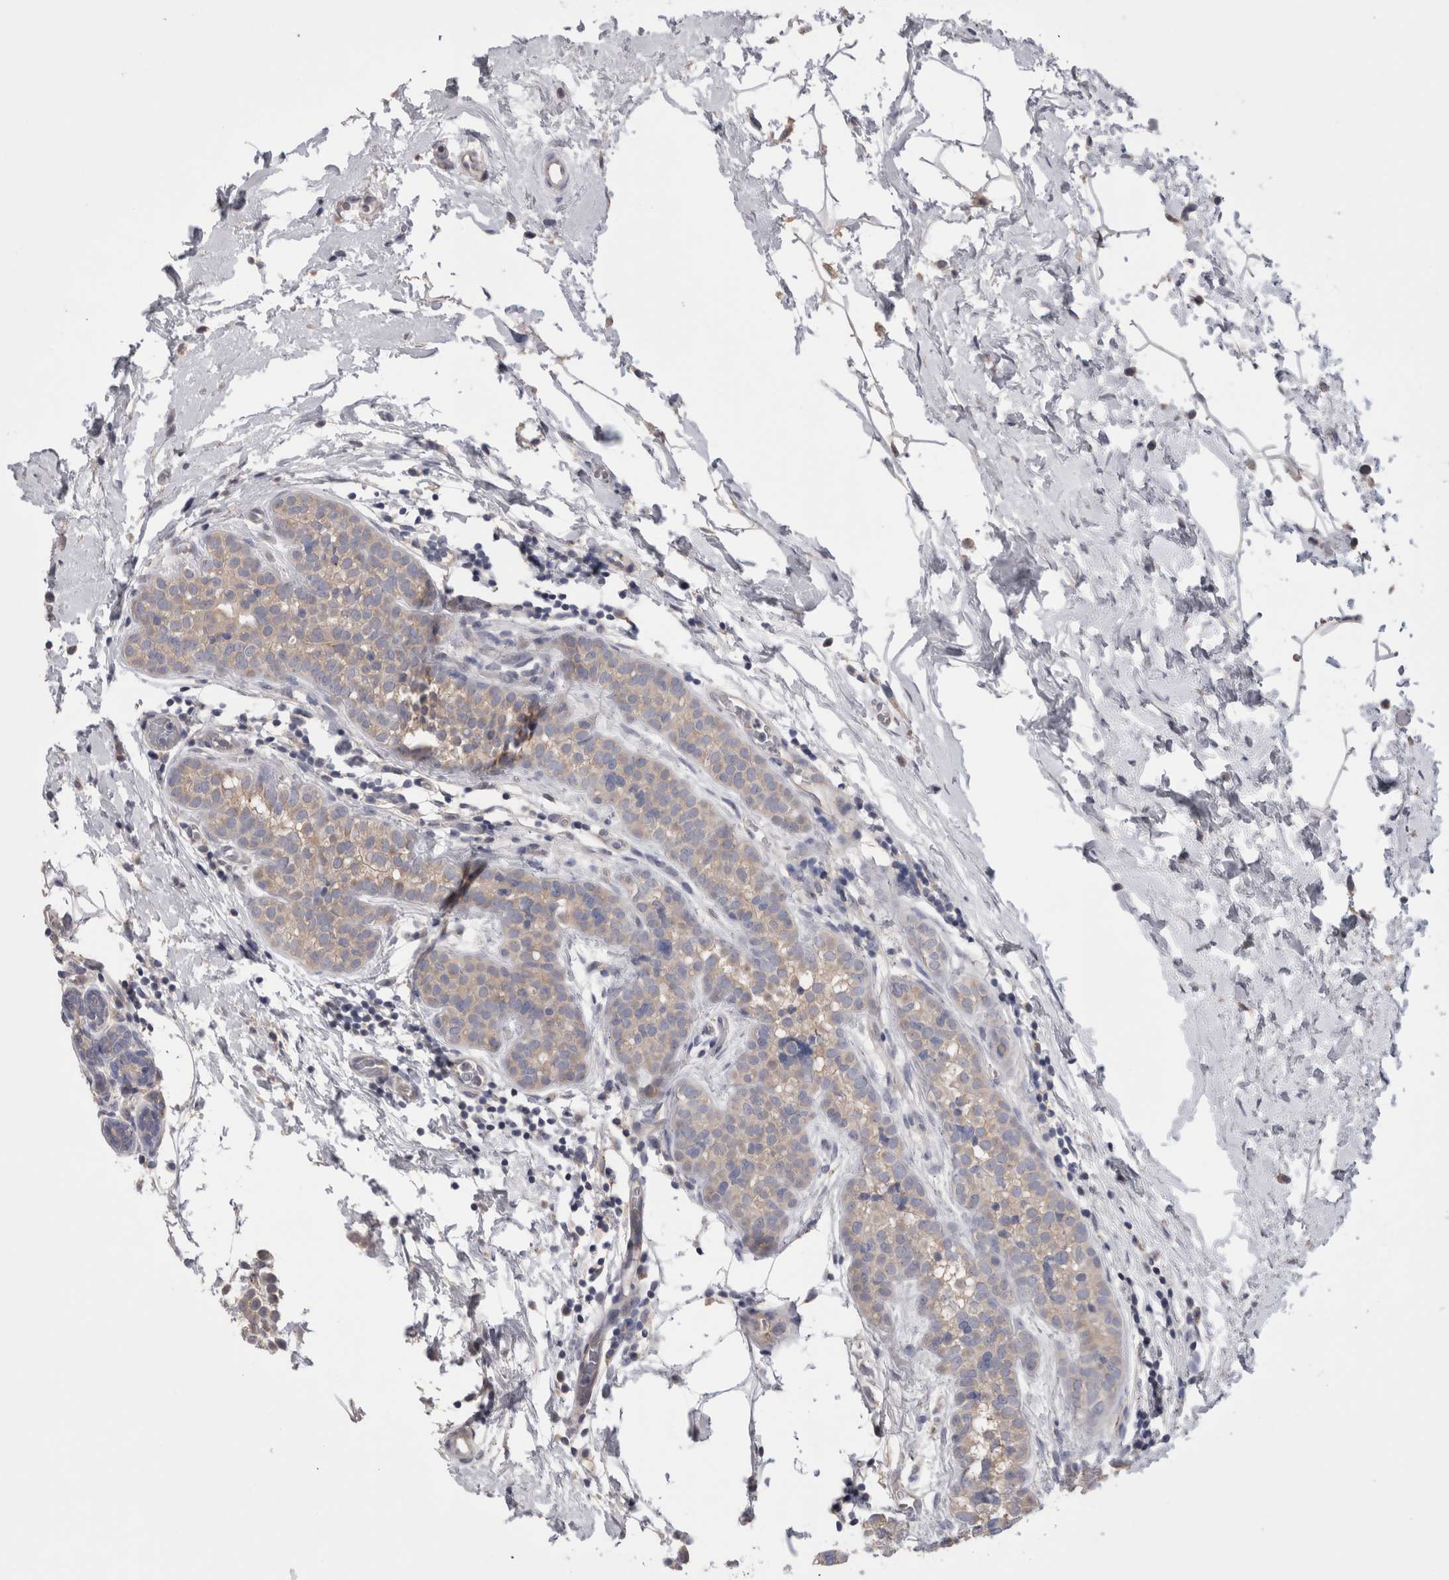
{"staining": {"intensity": "weak", "quantity": "25%-75%", "location": "cytoplasmic/membranous"}, "tissue": "breast cancer", "cell_type": "Tumor cells", "image_type": "cancer", "snomed": [{"axis": "morphology", "description": "Lobular carcinoma"}, {"axis": "topography", "description": "Breast"}], "caption": "Immunohistochemical staining of human breast lobular carcinoma shows low levels of weak cytoplasmic/membranous protein positivity in approximately 25%-75% of tumor cells.", "gene": "DCTN6", "patient": {"sex": "female", "age": 50}}